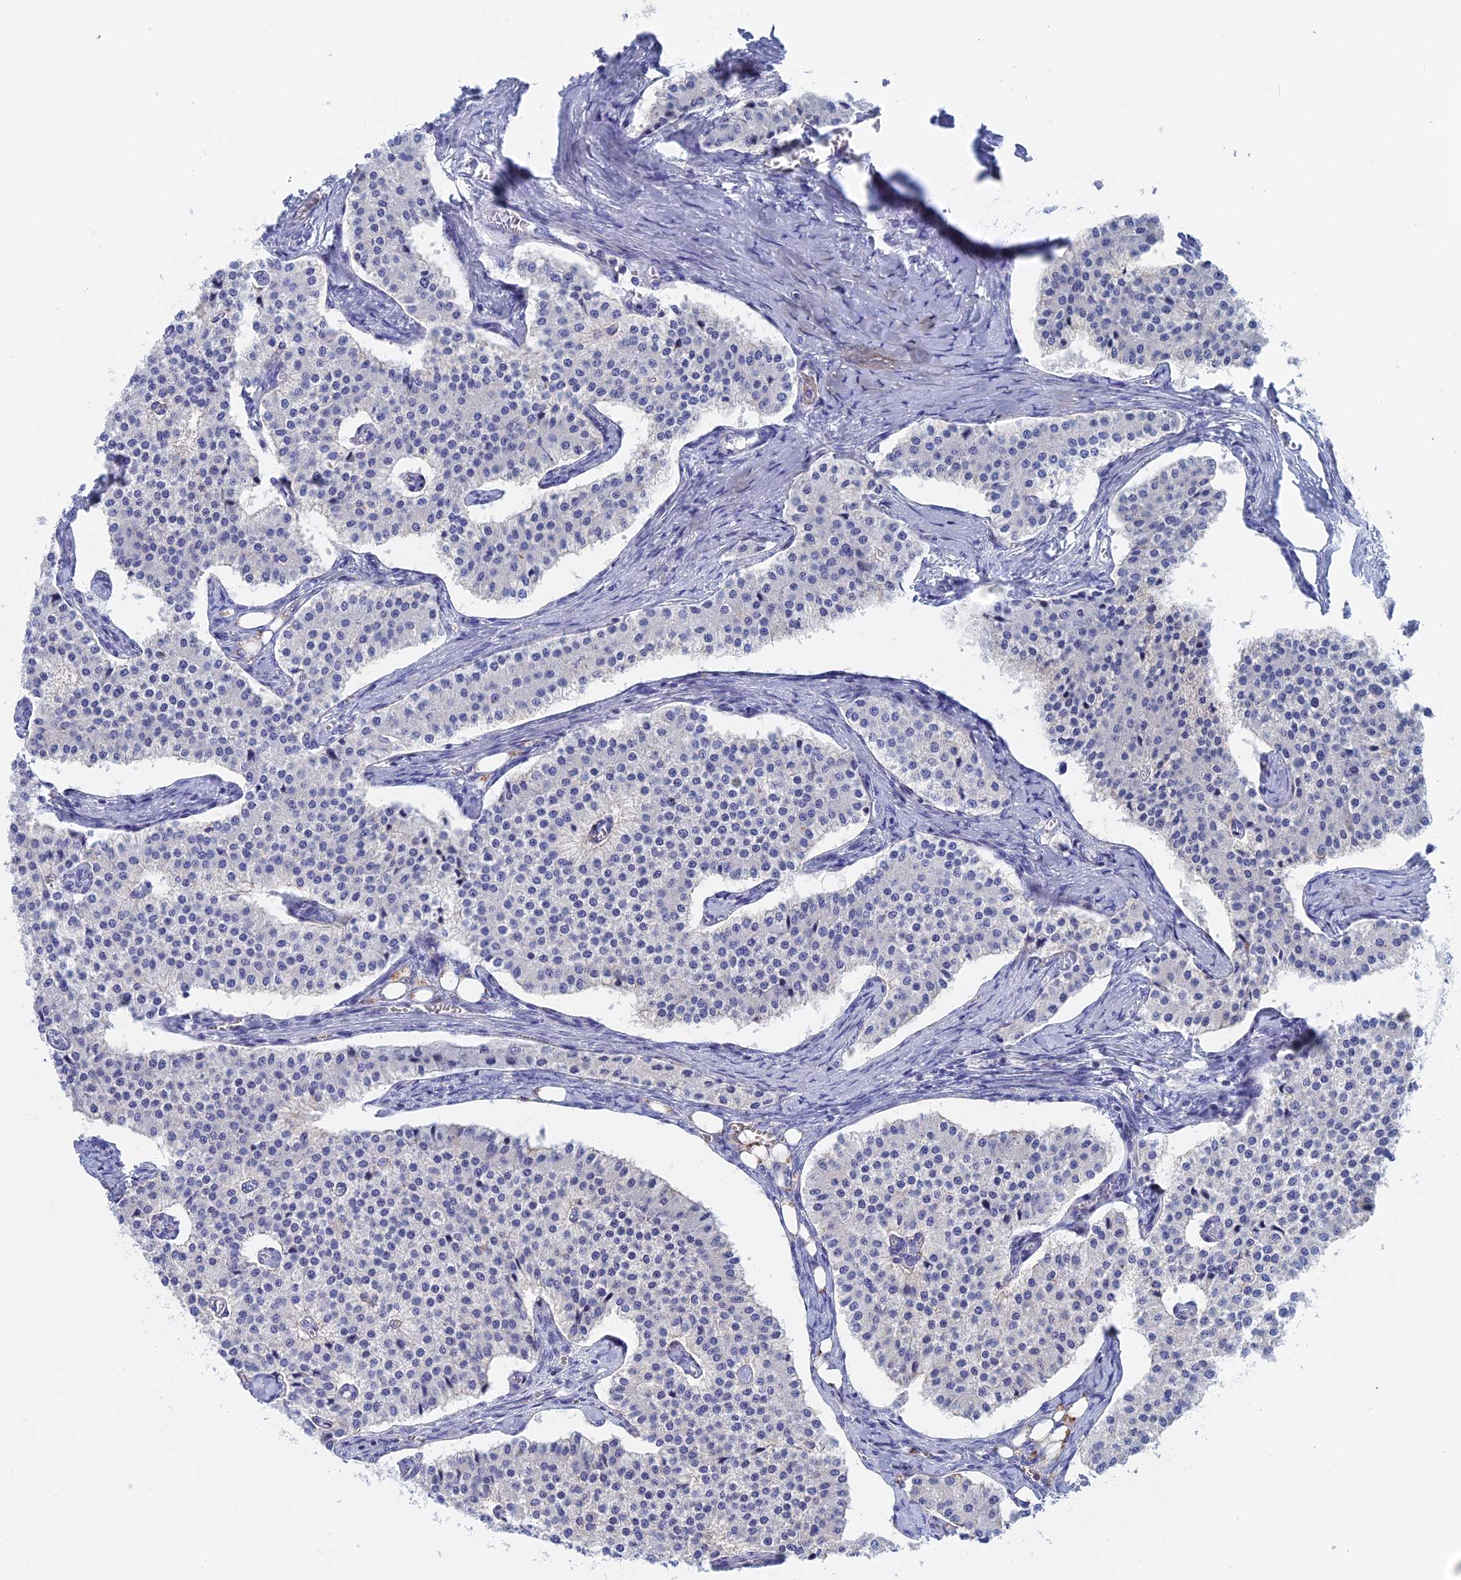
{"staining": {"intensity": "negative", "quantity": "none", "location": "none"}, "tissue": "carcinoid", "cell_type": "Tumor cells", "image_type": "cancer", "snomed": [{"axis": "morphology", "description": "Carcinoid, malignant, NOS"}, {"axis": "topography", "description": "Colon"}], "caption": "Tumor cells are negative for protein expression in human carcinoid.", "gene": "ACP7", "patient": {"sex": "female", "age": 52}}